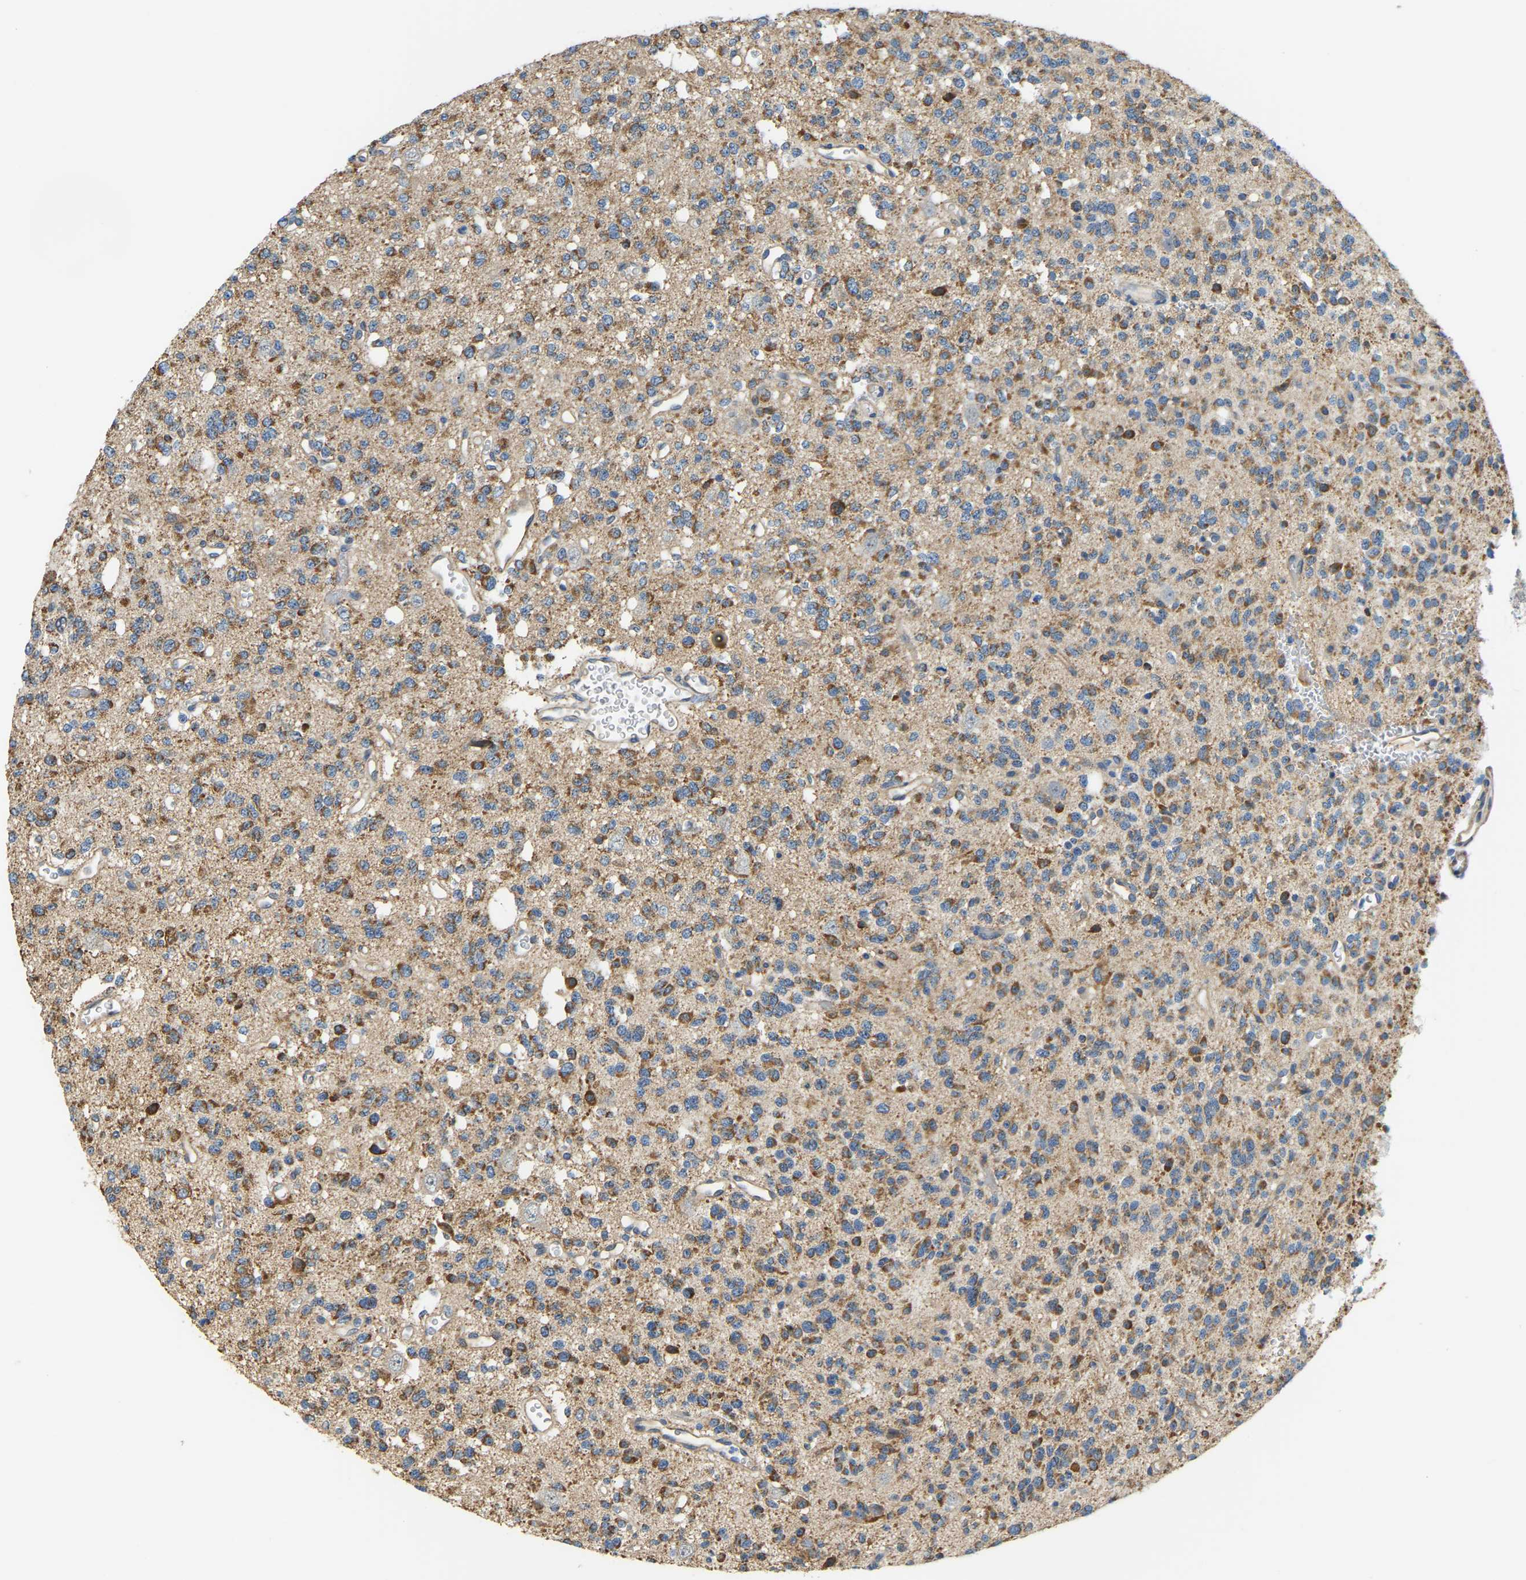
{"staining": {"intensity": "moderate", "quantity": ">75%", "location": "cytoplasmic/membranous"}, "tissue": "glioma", "cell_type": "Tumor cells", "image_type": "cancer", "snomed": [{"axis": "morphology", "description": "Glioma, malignant, Low grade"}, {"axis": "topography", "description": "Brain"}], "caption": "Immunohistochemistry (IHC) image of human low-grade glioma (malignant) stained for a protein (brown), which reveals medium levels of moderate cytoplasmic/membranous staining in approximately >75% of tumor cells.", "gene": "AHNAK", "patient": {"sex": "male", "age": 38}}